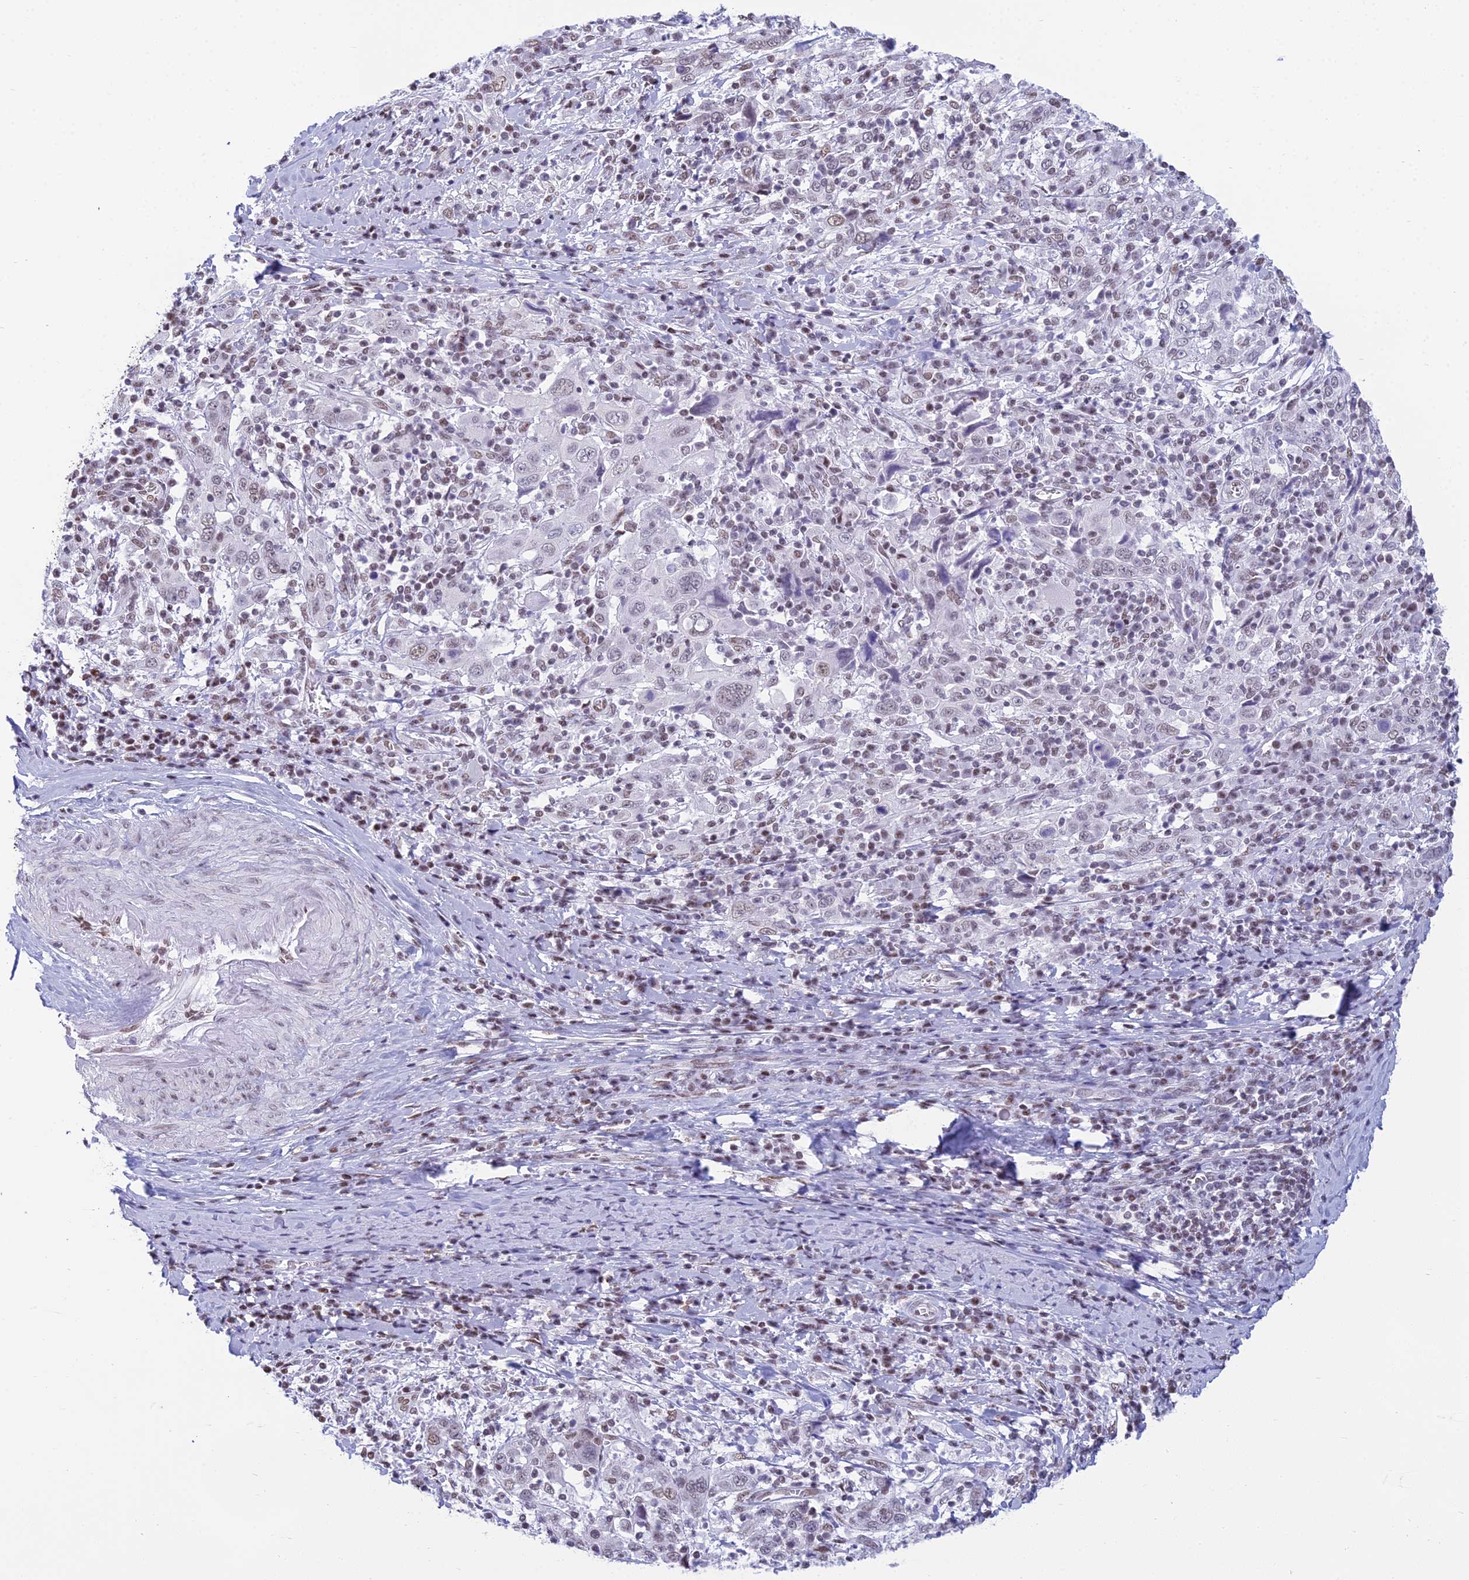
{"staining": {"intensity": "moderate", "quantity": "25%-75%", "location": "nuclear"}, "tissue": "cervical cancer", "cell_type": "Tumor cells", "image_type": "cancer", "snomed": [{"axis": "morphology", "description": "Squamous cell carcinoma, NOS"}, {"axis": "topography", "description": "Cervix"}], "caption": "Protein staining of squamous cell carcinoma (cervical) tissue exhibits moderate nuclear positivity in about 25%-75% of tumor cells.", "gene": "CDC26", "patient": {"sex": "female", "age": 46}}